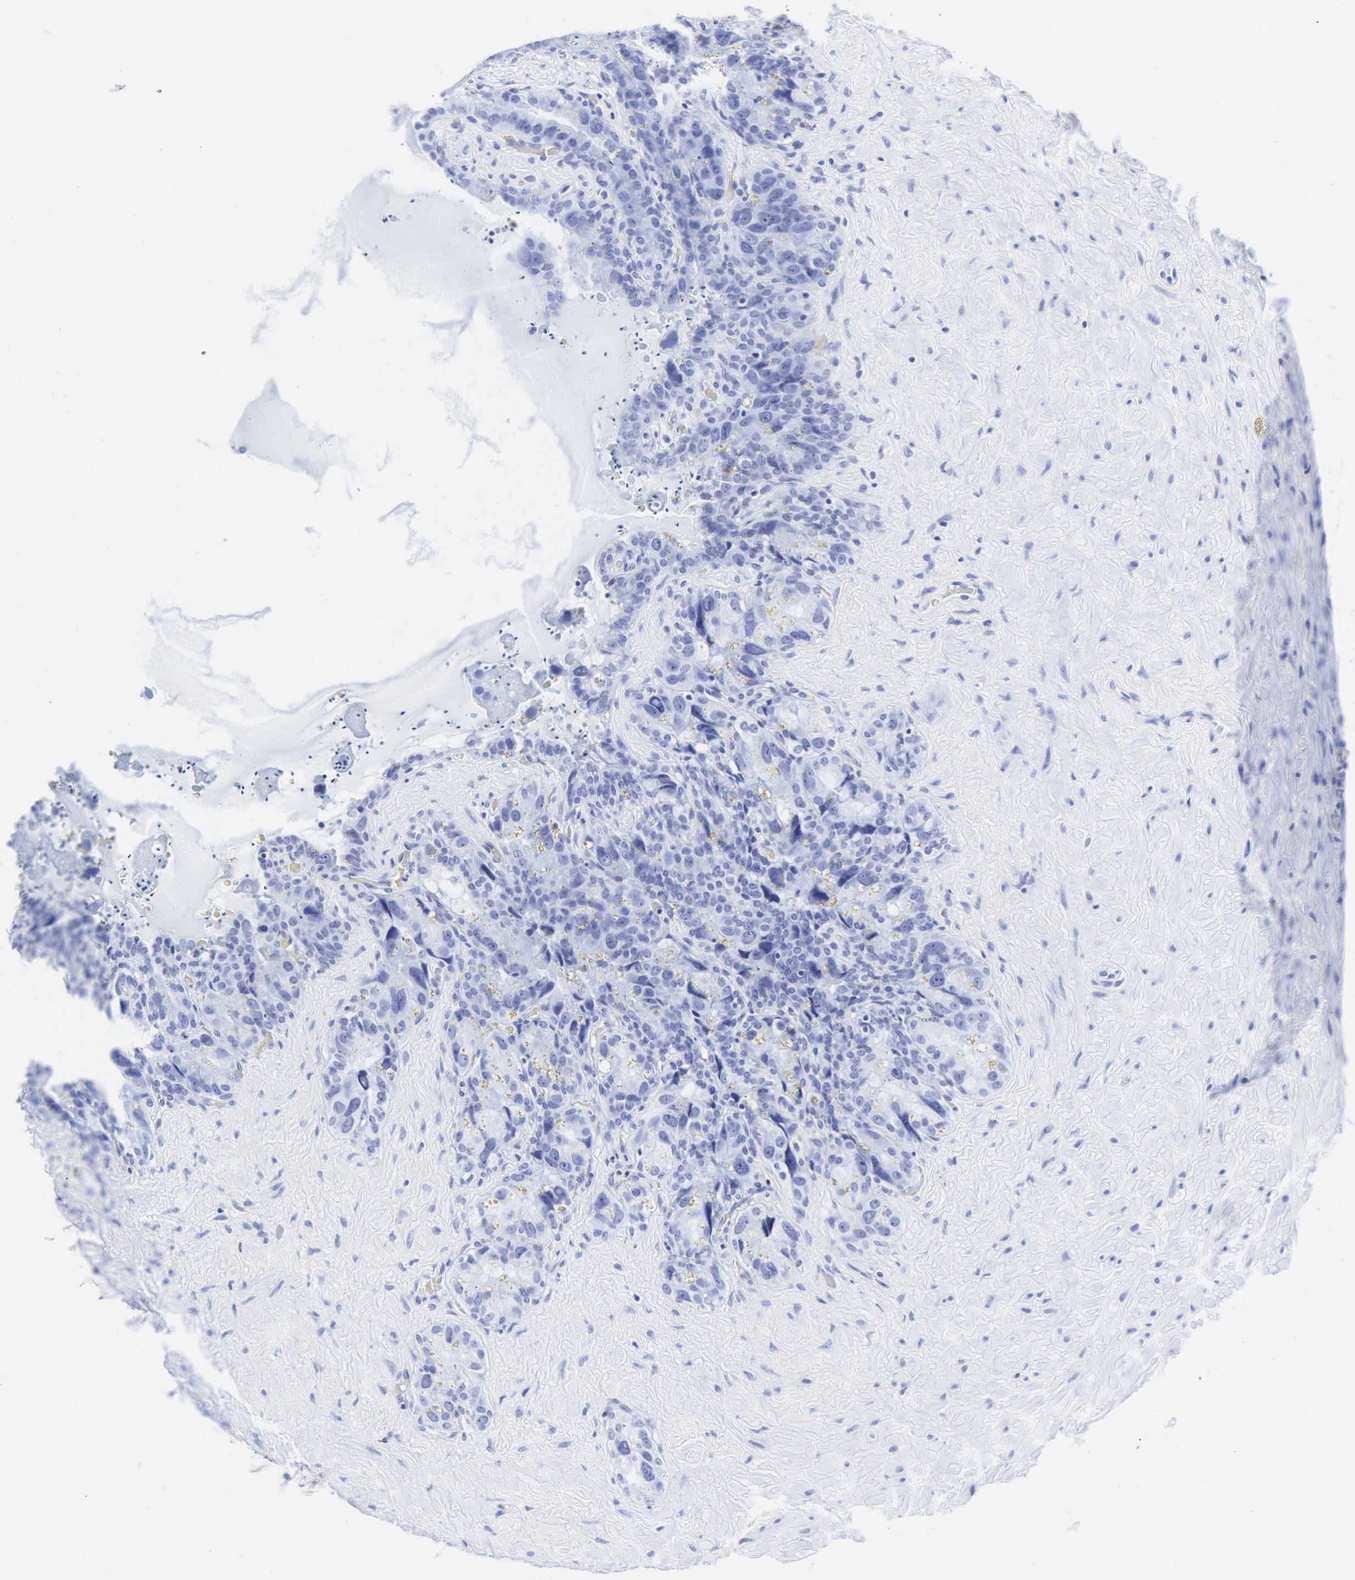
{"staining": {"intensity": "negative", "quantity": "none", "location": "none"}, "tissue": "seminal vesicle", "cell_type": "Glandular cells", "image_type": "normal", "snomed": [{"axis": "morphology", "description": "Normal tissue, NOS"}, {"axis": "topography", "description": "Seminal veicle"}], "caption": "A high-resolution image shows IHC staining of benign seminal vesicle, which shows no significant positivity in glandular cells.", "gene": "CGB3", "patient": {"sex": "male", "age": 63}}